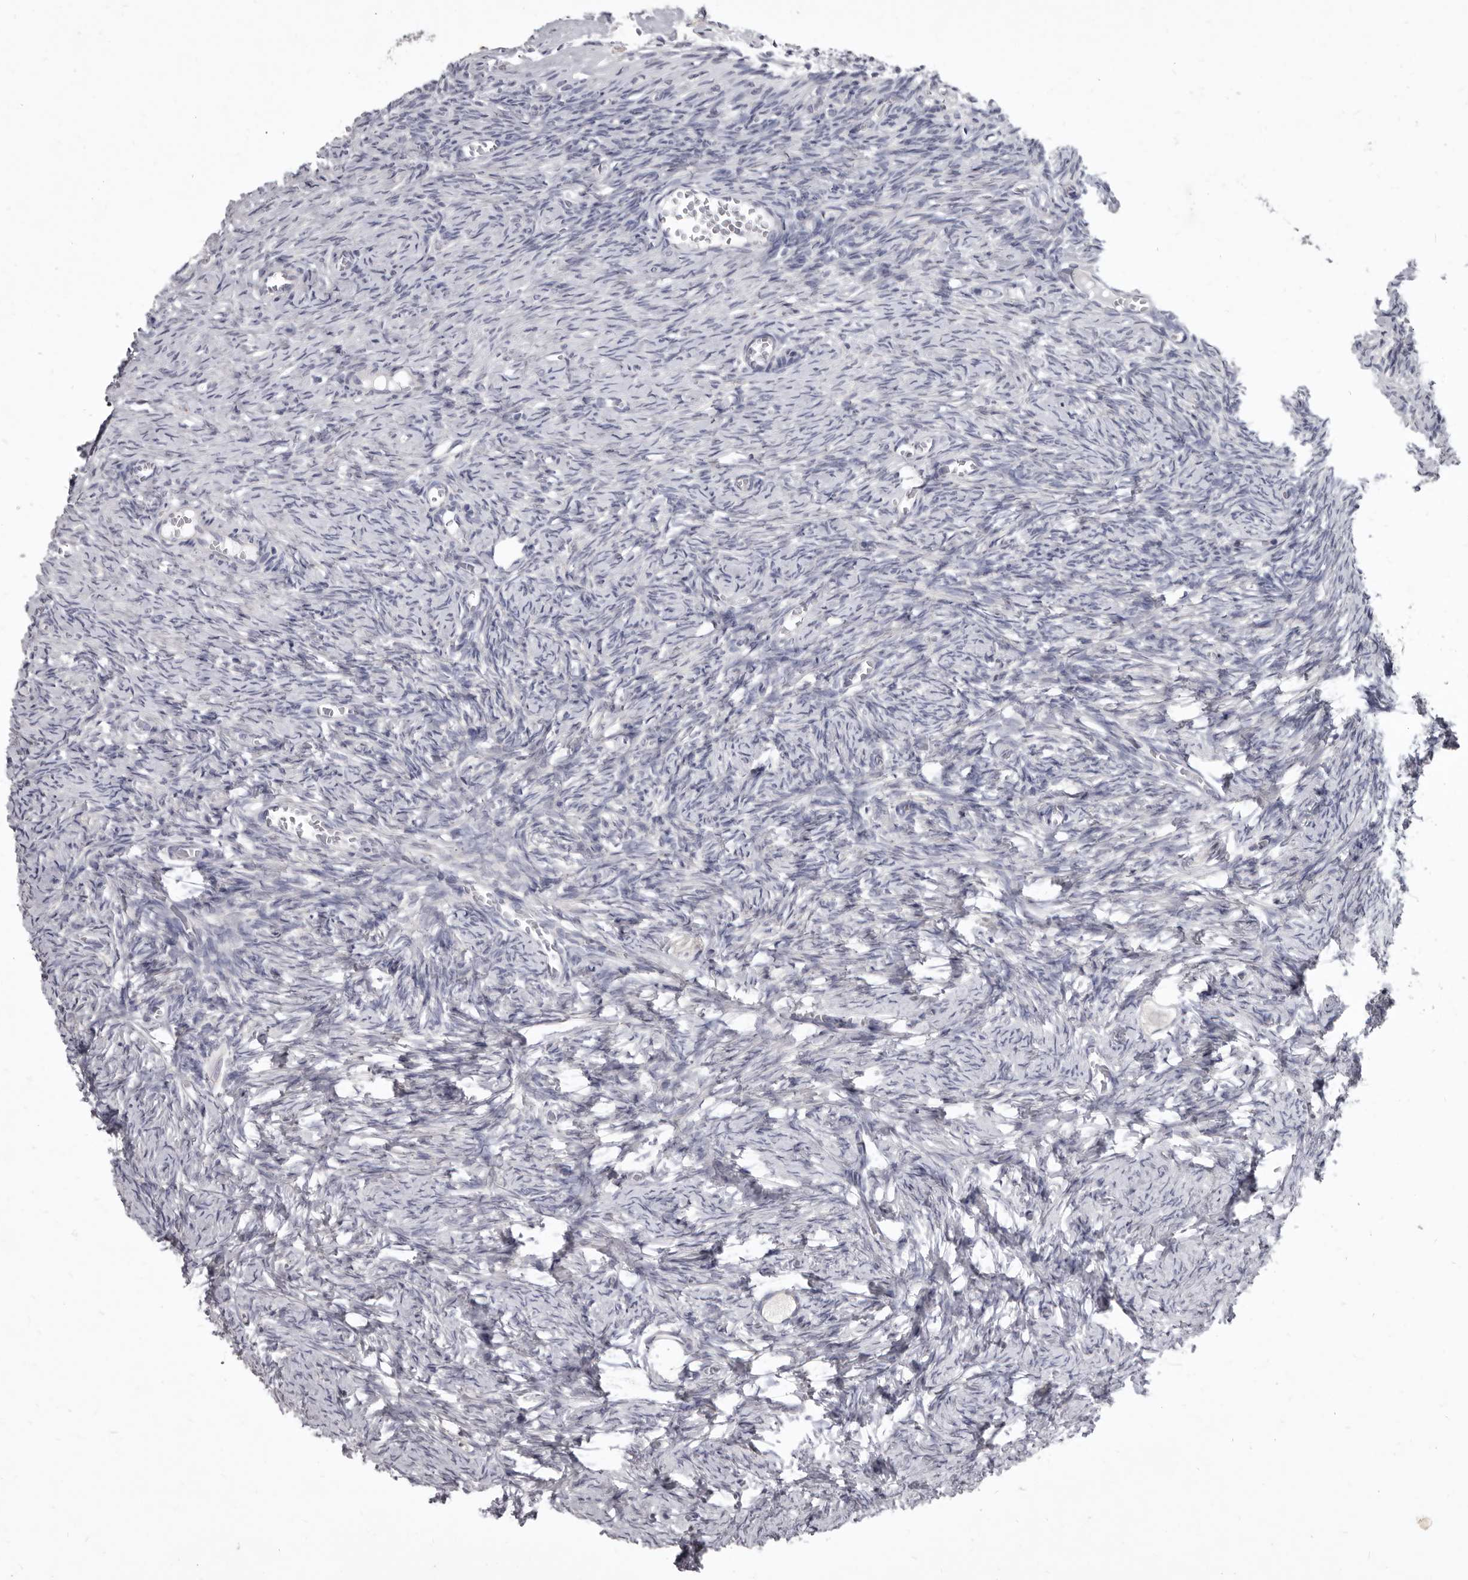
{"staining": {"intensity": "negative", "quantity": "none", "location": "none"}, "tissue": "ovary", "cell_type": "Follicle cells", "image_type": "normal", "snomed": [{"axis": "morphology", "description": "Normal tissue, NOS"}, {"axis": "topography", "description": "Ovary"}], "caption": "This micrograph is of benign ovary stained with IHC to label a protein in brown with the nuclei are counter-stained blue. There is no positivity in follicle cells.", "gene": "GSK3B", "patient": {"sex": "female", "age": 27}}